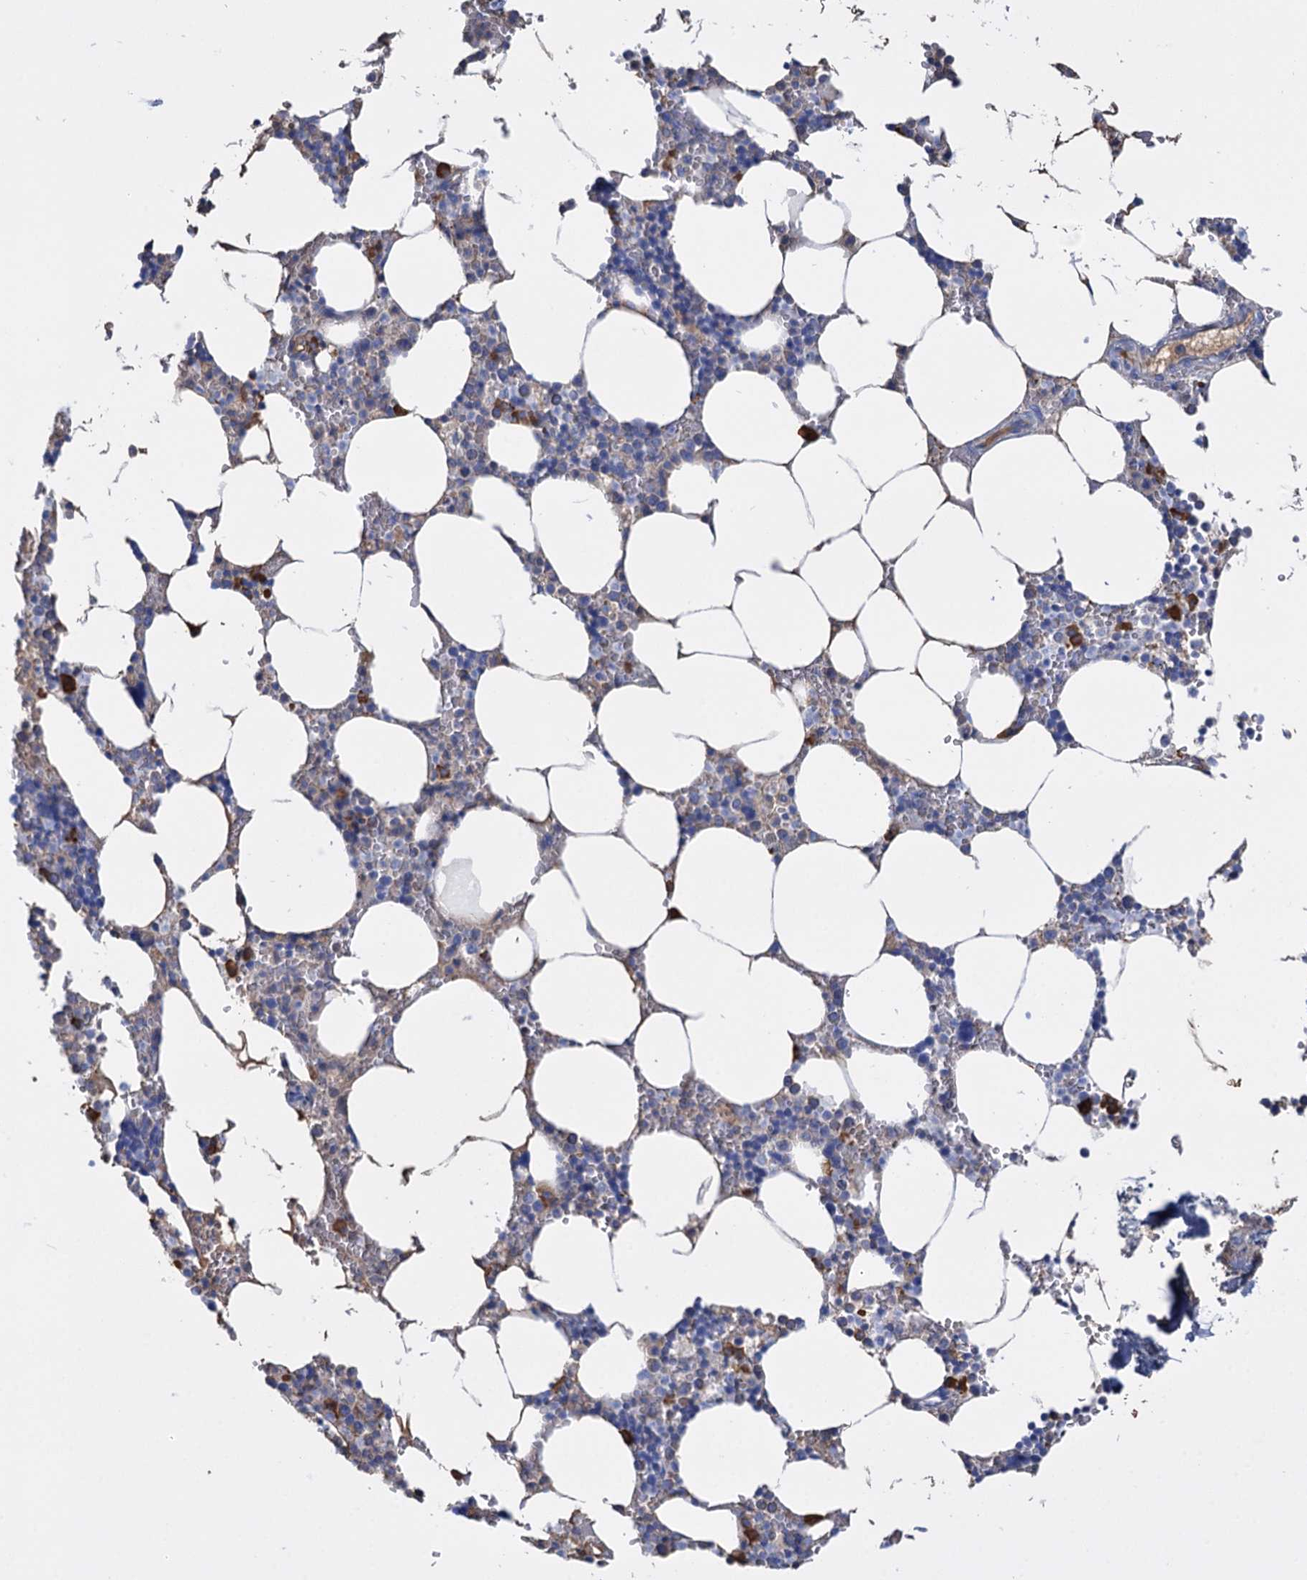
{"staining": {"intensity": "strong", "quantity": "<25%", "location": "cytoplasmic/membranous"}, "tissue": "bone marrow", "cell_type": "Hematopoietic cells", "image_type": "normal", "snomed": [{"axis": "morphology", "description": "Normal tissue, NOS"}, {"axis": "topography", "description": "Bone marrow"}], "caption": "The micrograph reveals a brown stain indicating the presence of a protein in the cytoplasmic/membranous of hematopoietic cells in bone marrow. (DAB = brown stain, brightfield microscopy at high magnification).", "gene": "FBXW12", "patient": {"sex": "male", "age": 70}}